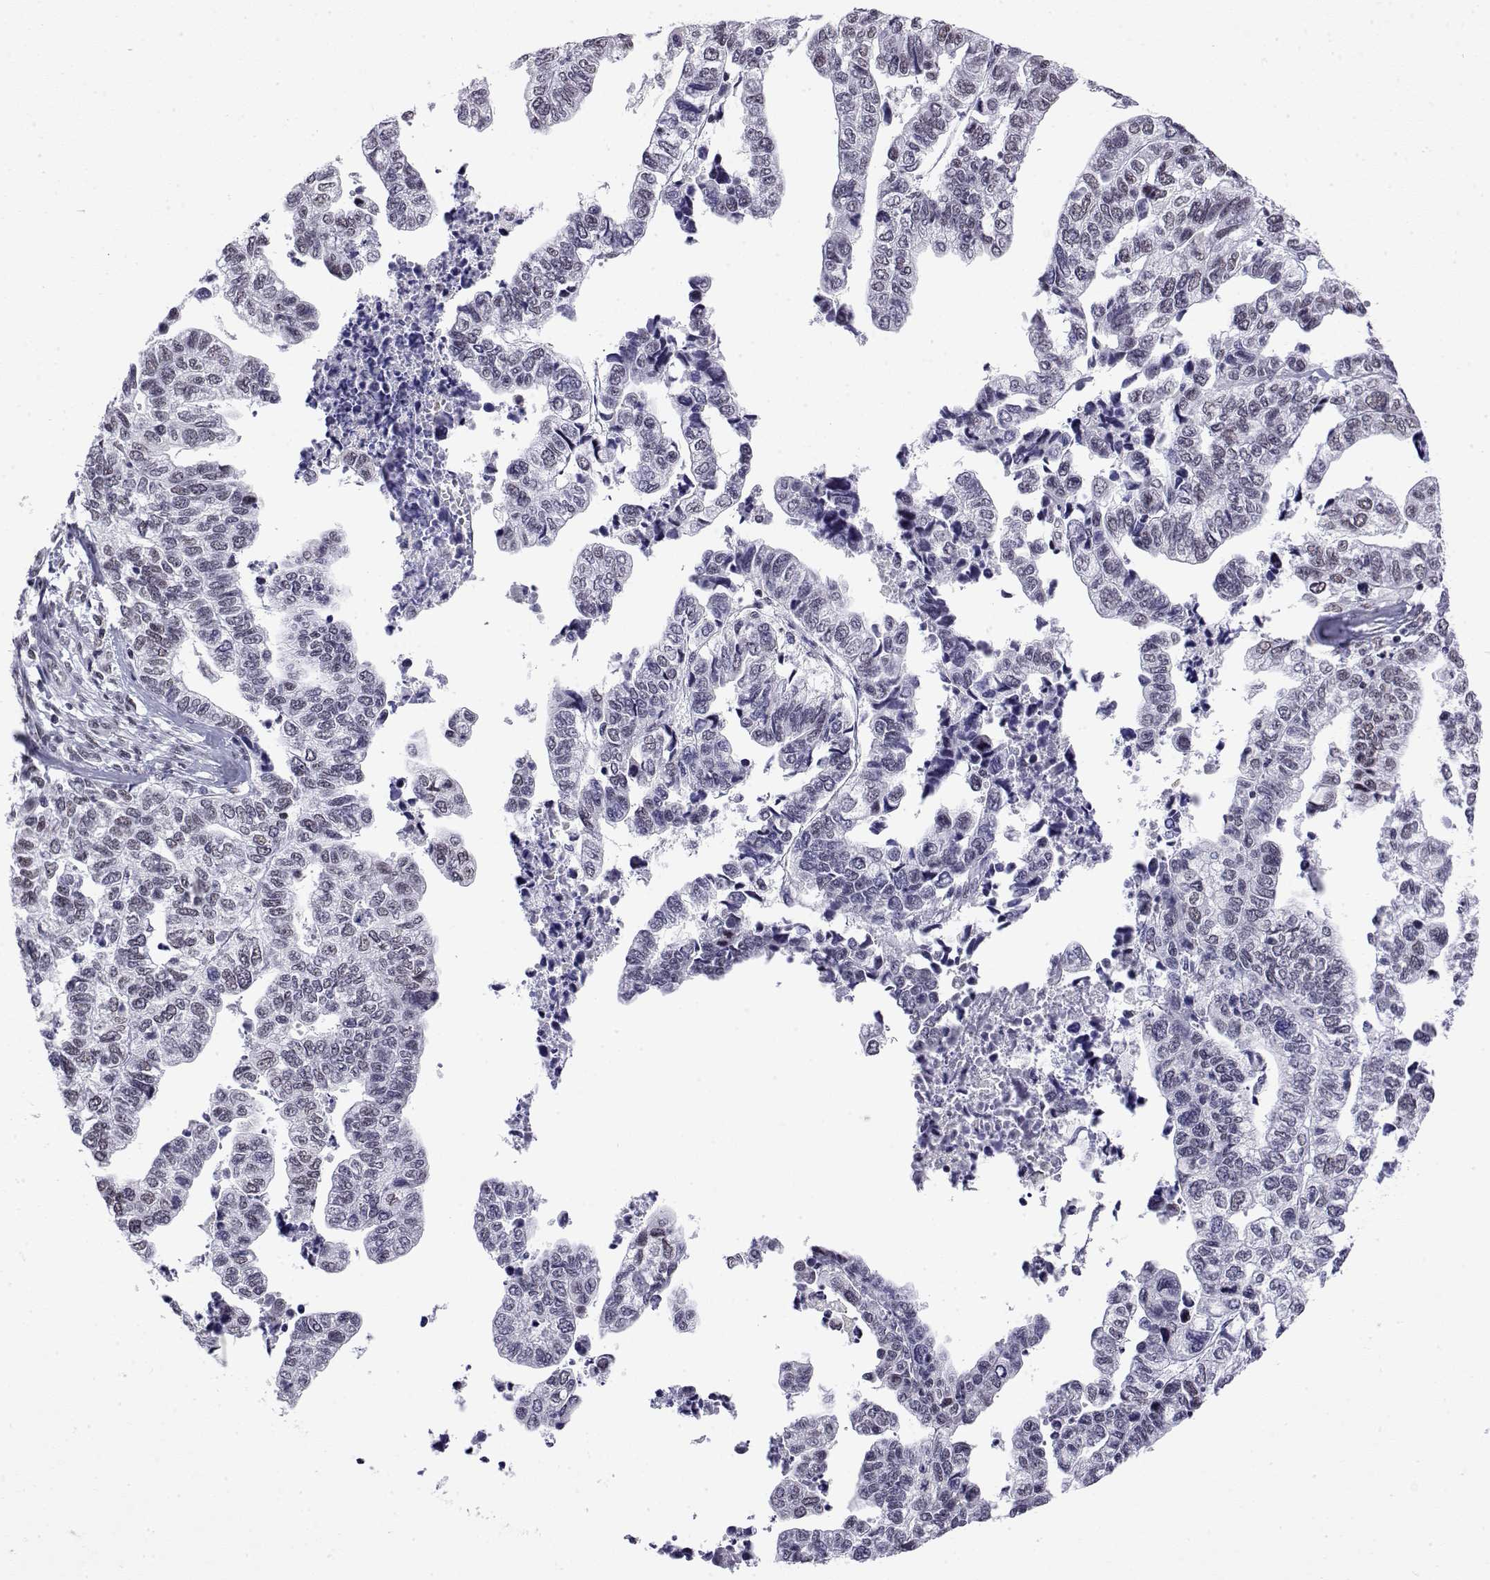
{"staining": {"intensity": "moderate", "quantity": "<25%", "location": "nuclear"}, "tissue": "stomach cancer", "cell_type": "Tumor cells", "image_type": "cancer", "snomed": [{"axis": "morphology", "description": "Adenocarcinoma, NOS"}, {"axis": "topography", "description": "Stomach, upper"}], "caption": "A histopathology image showing moderate nuclear positivity in about <25% of tumor cells in adenocarcinoma (stomach), as visualized by brown immunohistochemical staining.", "gene": "POLDIP3", "patient": {"sex": "female", "age": 67}}